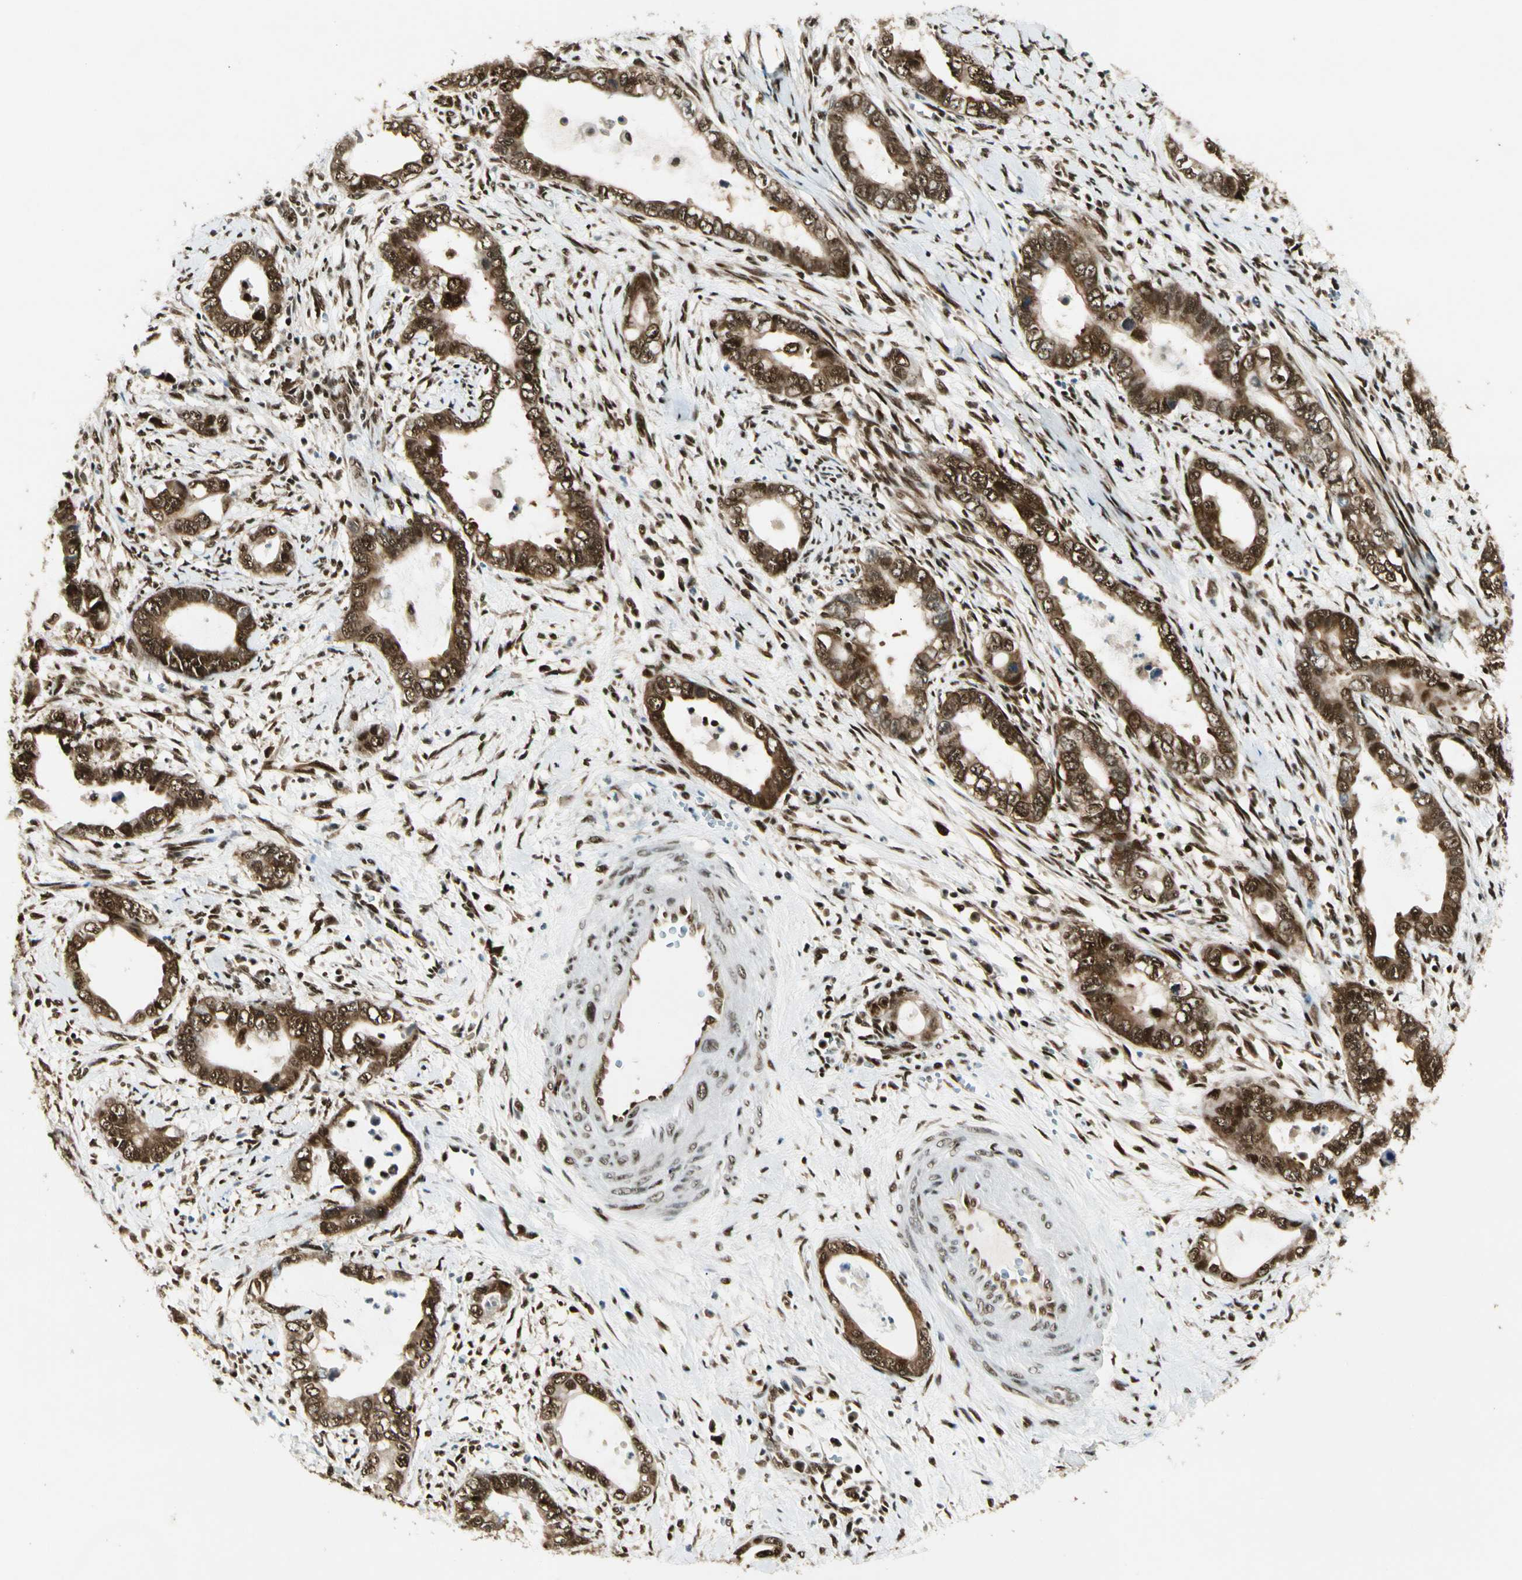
{"staining": {"intensity": "strong", "quantity": ">75%", "location": "cytoplasmic/membranous,nuclear"}, "tissue": "cervical cancer", "cell_type": "Tumor cells", "image_type": "cancer", "snomed": [{"axis": "morphology", "description": "Adenocarcinoma, NOS"}, {"axis": "topography", "description": "Cervix"}], "caption": "Immunohistochemistry (DAB (3,3'-diaminobenzidine)) staining of human cervical cancer demonstrates strong cytoplasmic/membranous and nuclear protein positivity in approximately >75% of tumor cells. The staining was performed using DAB to visualize the protein expression in brown, while the nuclei were stained in blue with hematoxylin (Magnification: 20x).", "gene": "FUS", "patient": {"sex": "female", "age": 44}}